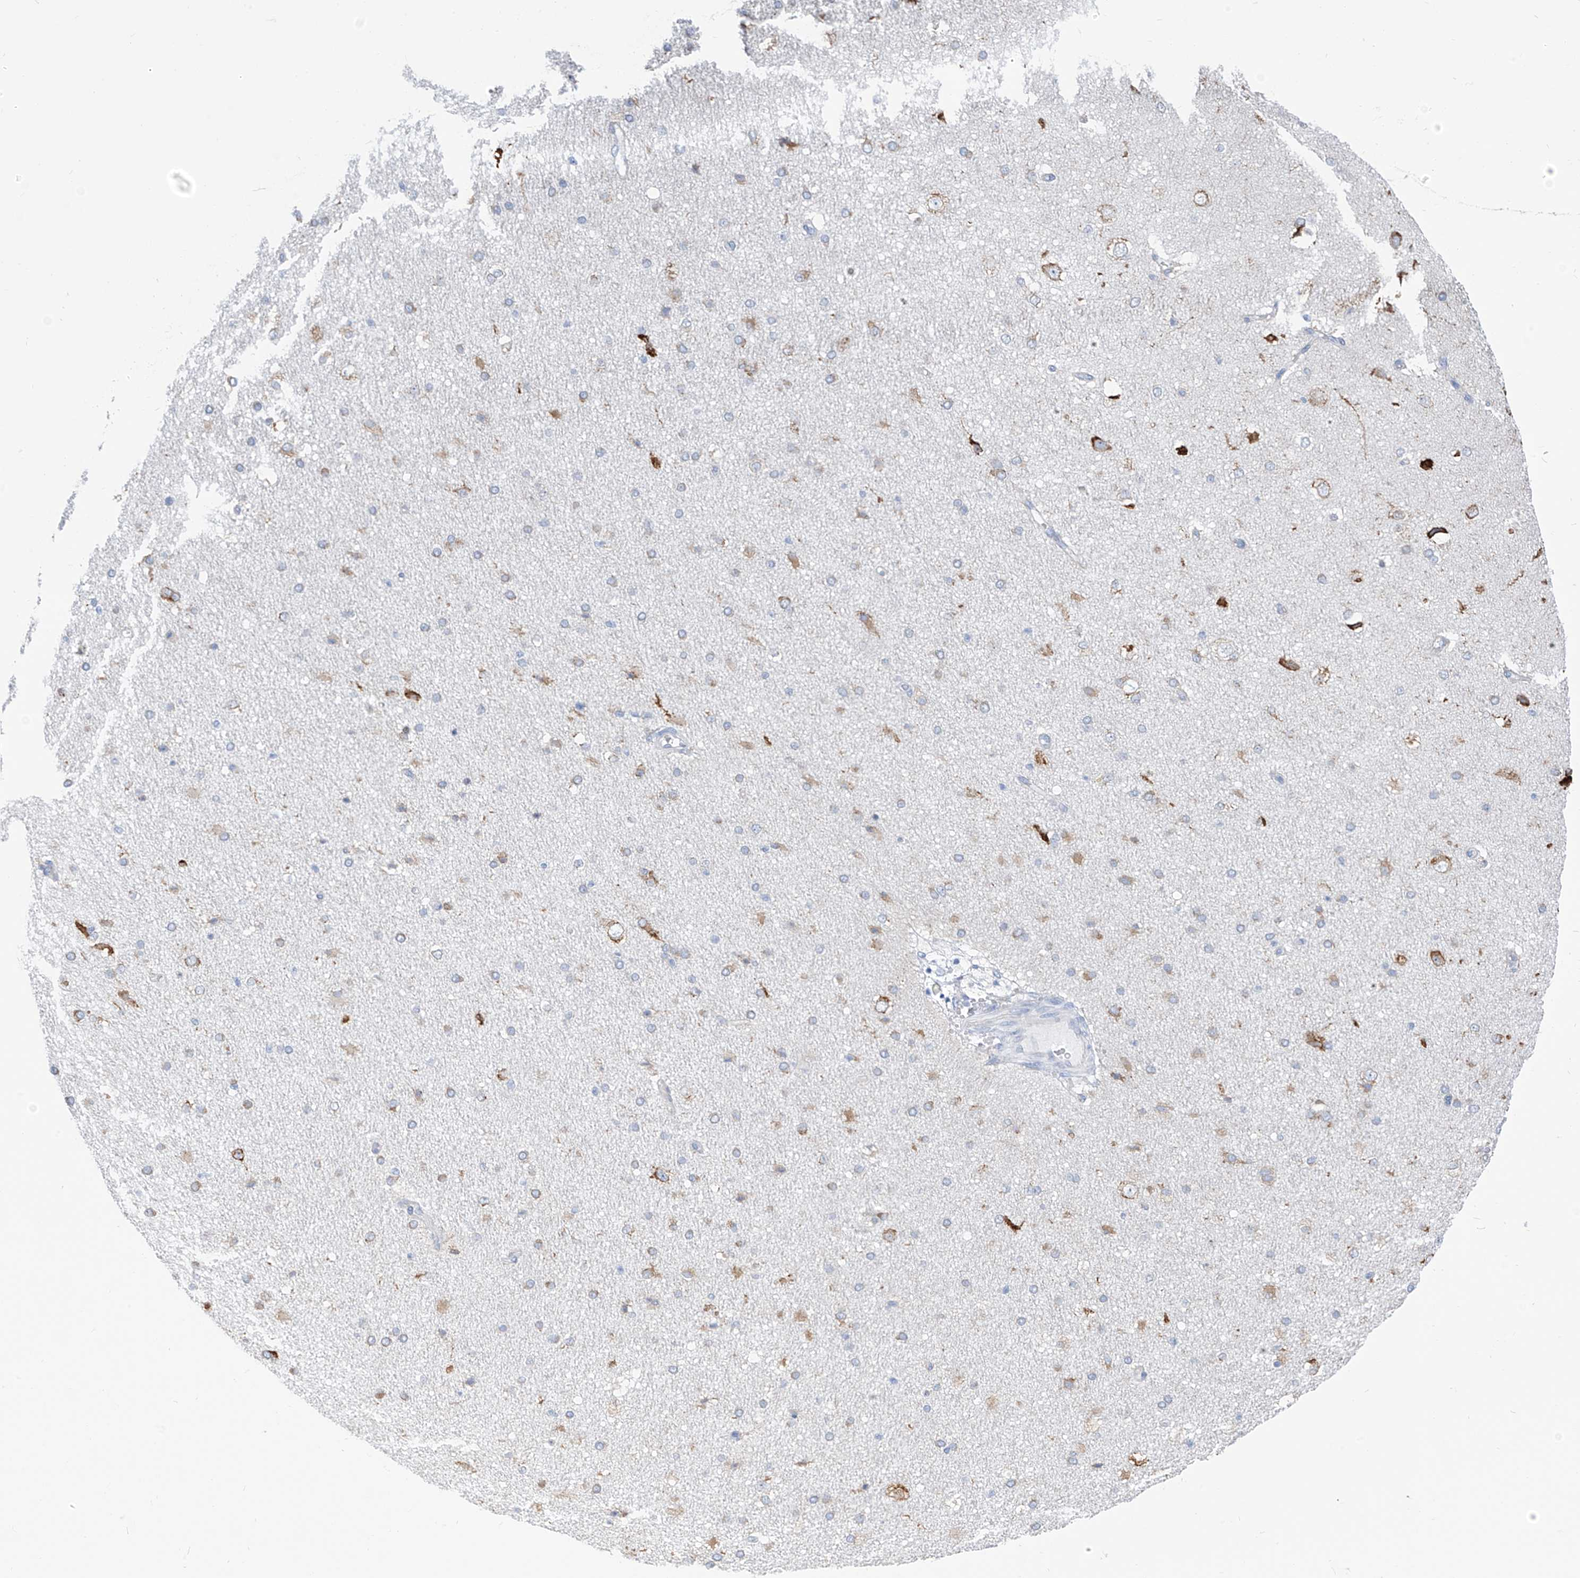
{"staining": {"intensity": "negative", "quantity": "none", "location": "none"}, "tissue": "cerebral cortex", "cell_type": "Endothelial cells", "image_type": "normal", "snomed": [{"axis": "morphology", "description": "Normal tissue, NOS"}, {"axis": "morphology", "description": "Developmental malformation"}, {"axis": "topography", "description": "Cerebral cortex"}], "caption": "Protein analysis of benign cerebral cortex reveals no significant staining in endothelial cells. The staining is performed using DAB brown chromogen with nuclei counter-stained in using hematoxylin.", "gene": "RCN2", "patient": {"sex": "female", "age": 30}}